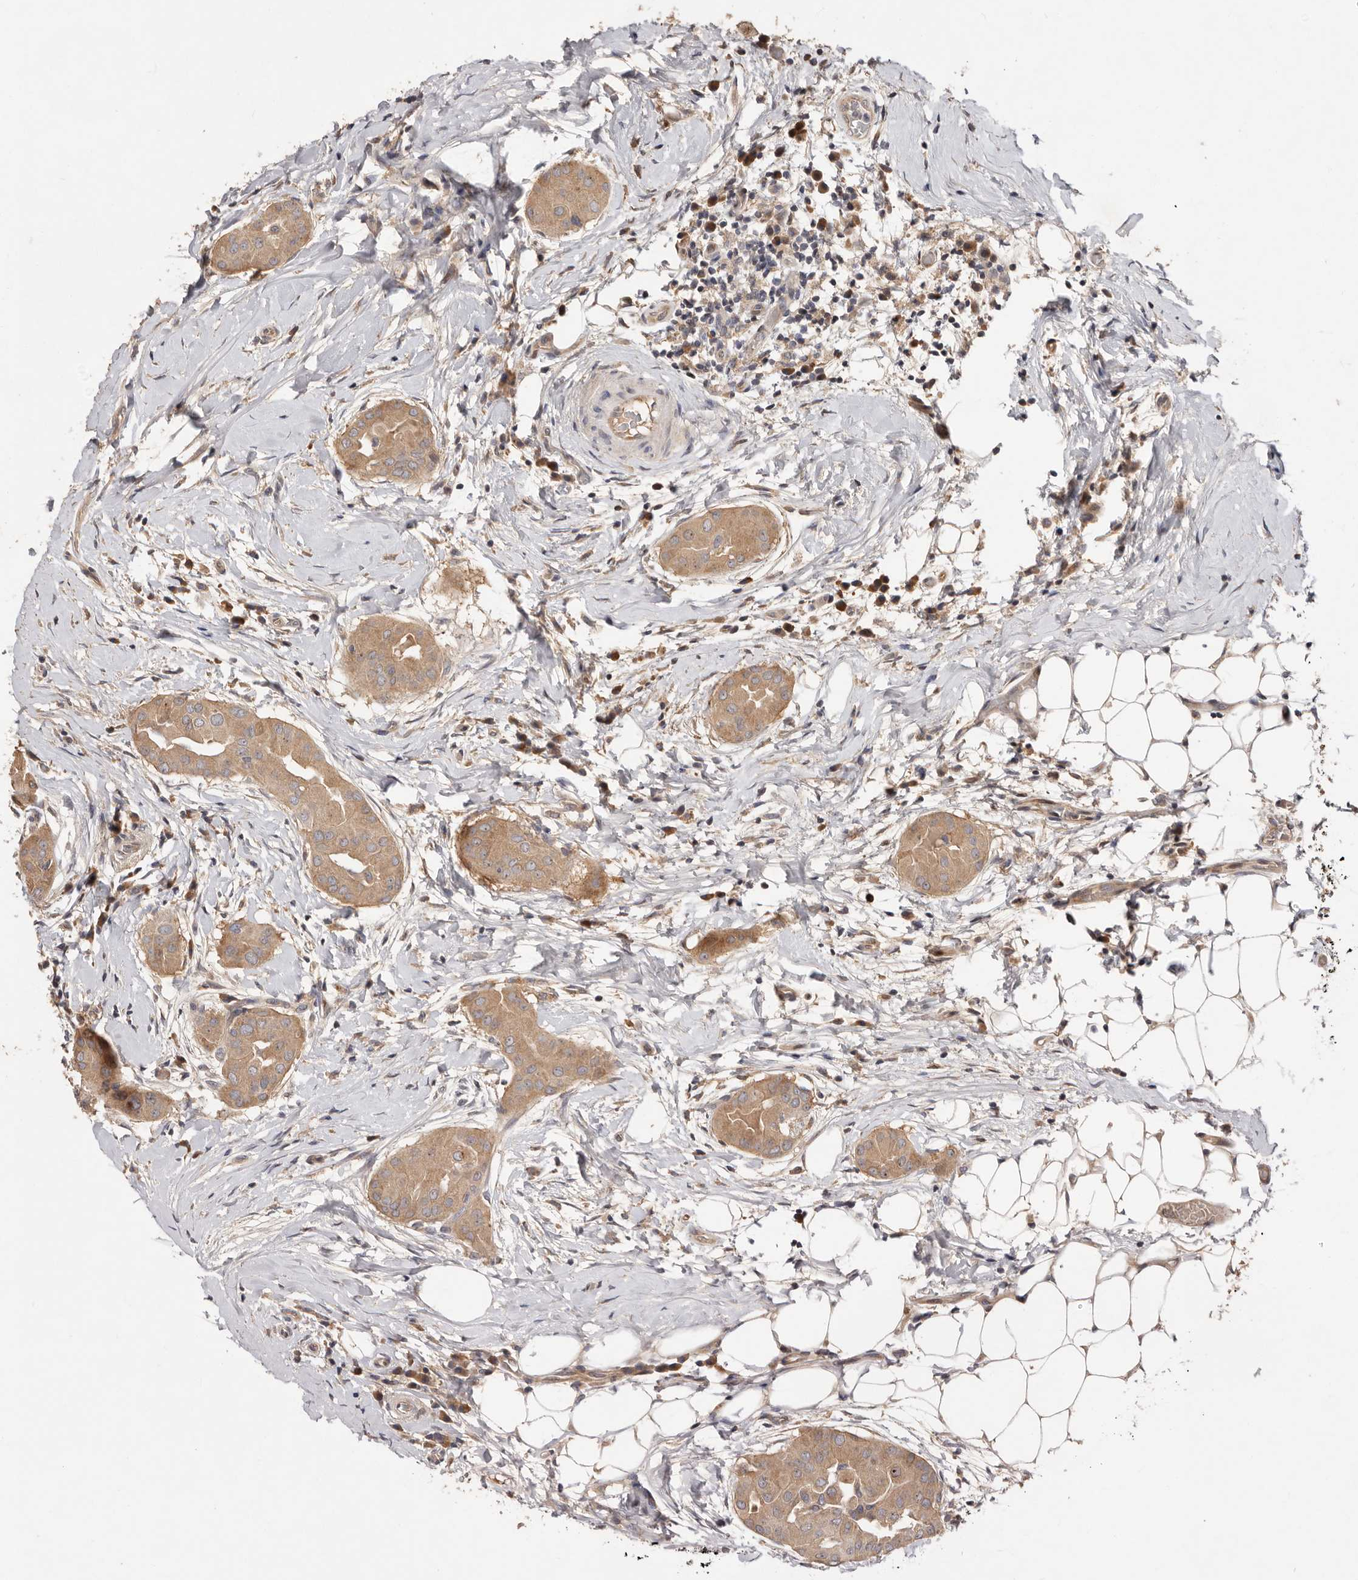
{"staining": {"intensity": "moderate", "quantity": ">75%", "location": "cytoplasmic/membranous"}, "tissue": "thyroid cancer", "cell_type": "Tumor cells", "image_type": "cancer", "snomed": [{"axis": "morphology", "description": "Papillary adenocarcinoma, NOS"}, {"axis": "topography", "description": "Thyroid gland"}], "caption": "A medium amount of moderate cytoplasmic/membranous staining is identified in about >75% of tumor cells in thyroid papillary adenocarcinoma tissue.", "gene": "DOP1A", "patient": {"sex": "male", "age": 33}}